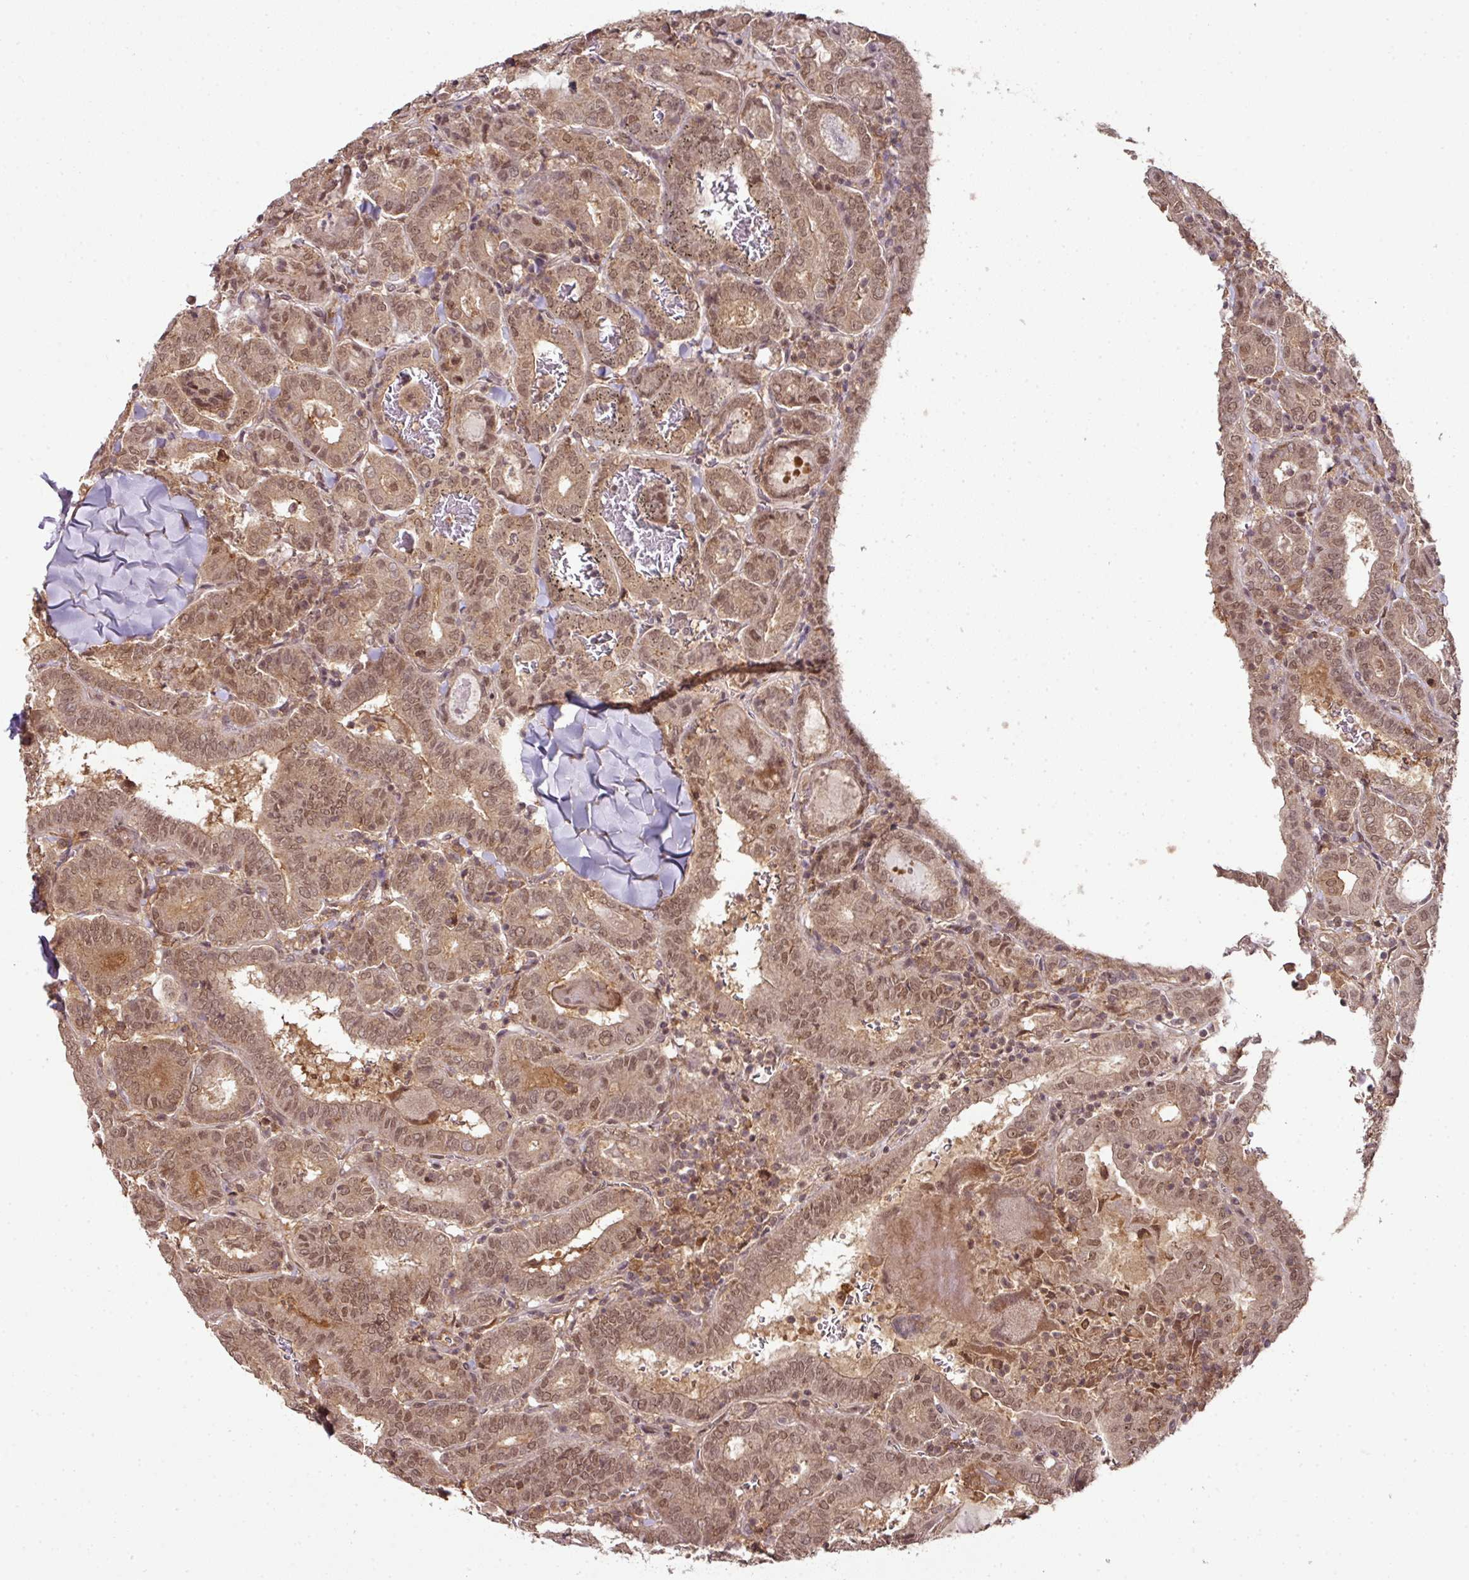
{"staining": {"intensity": "moderate", "quantity": ">75%", "location": "cytoplasmic/membranous,nuclear"}, "tissue": "thyroid cancer", "cell_type": "Tumor cells", "image_type": "cancer", "snomed": [{"axis": "morphology", "description": "Papillary adenocarcinoma, NOS"}, {"axis": "topography", "description": "Thyroid gland"}], "caption": "Immunohistochemistry staining of papillary adenocarcinoma (thyroid), which reveals medium levels of moderate cytoplasmic/membranous and nuclear positivity in about >75% of tumor cells indicating moderate cytoplasmic/membranous and nuclear protein staining. The staining was performed using DAB (brown) for protein detection and nuclei were counterstained in hematoxylin (blue).", "gene": "ANKRD18A", "patient": {"sex": "female", "age": 72}}